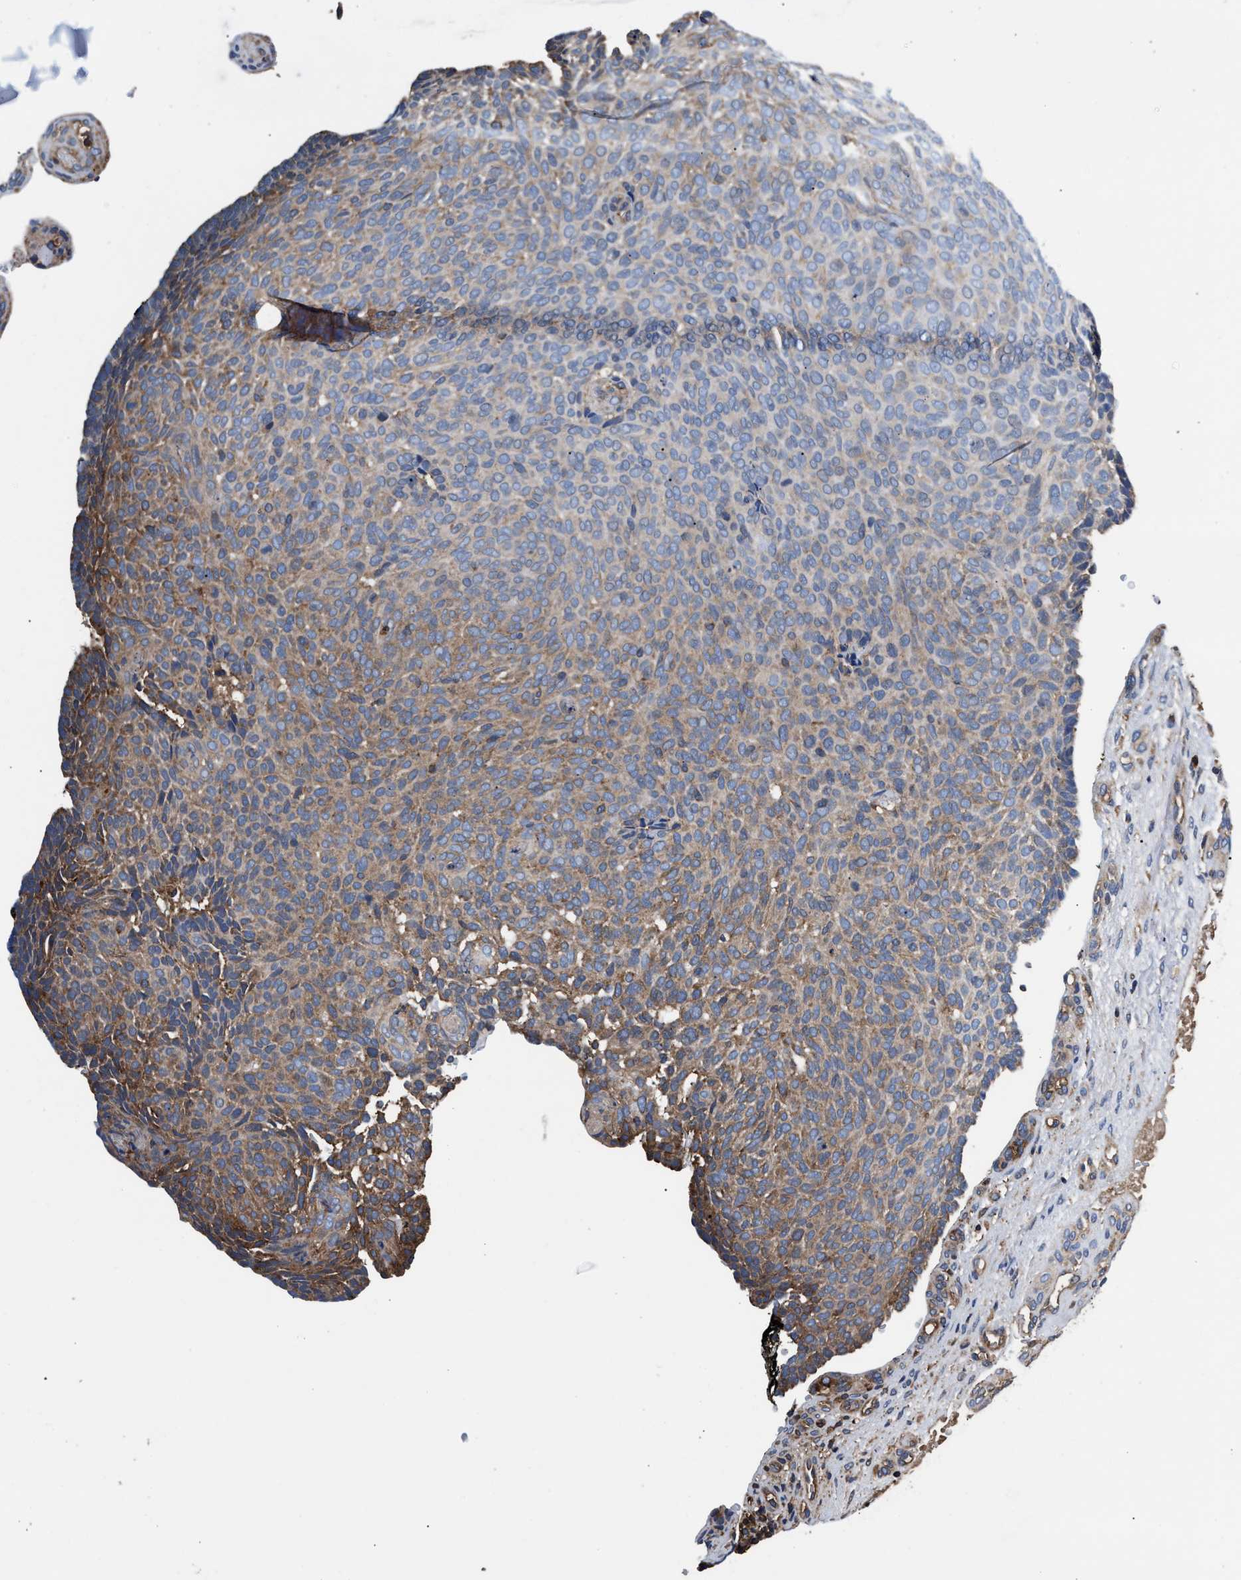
{"staining": {"intensity": "moderate", "quantity": "25%-75%", "location": "cytoplasmic/membranous"}, "tissue": "skin cancer", "cell_type": "Tumor cells", "image_type": "cancer", "snomed": [{"axis": "morphology", "description": "Basal cell carcinoma"}, {"axis": "topography", "description": "Skin"}], "caption": "This image displays immunohistochemistry (IHC) staining of skin cancer, with medium moderate cytoplasmic/membranous positivity in approximately 25%-75% of tumor cells.", "gene": "KYAT1", "patient": {"sex": "male", "age": 61}}